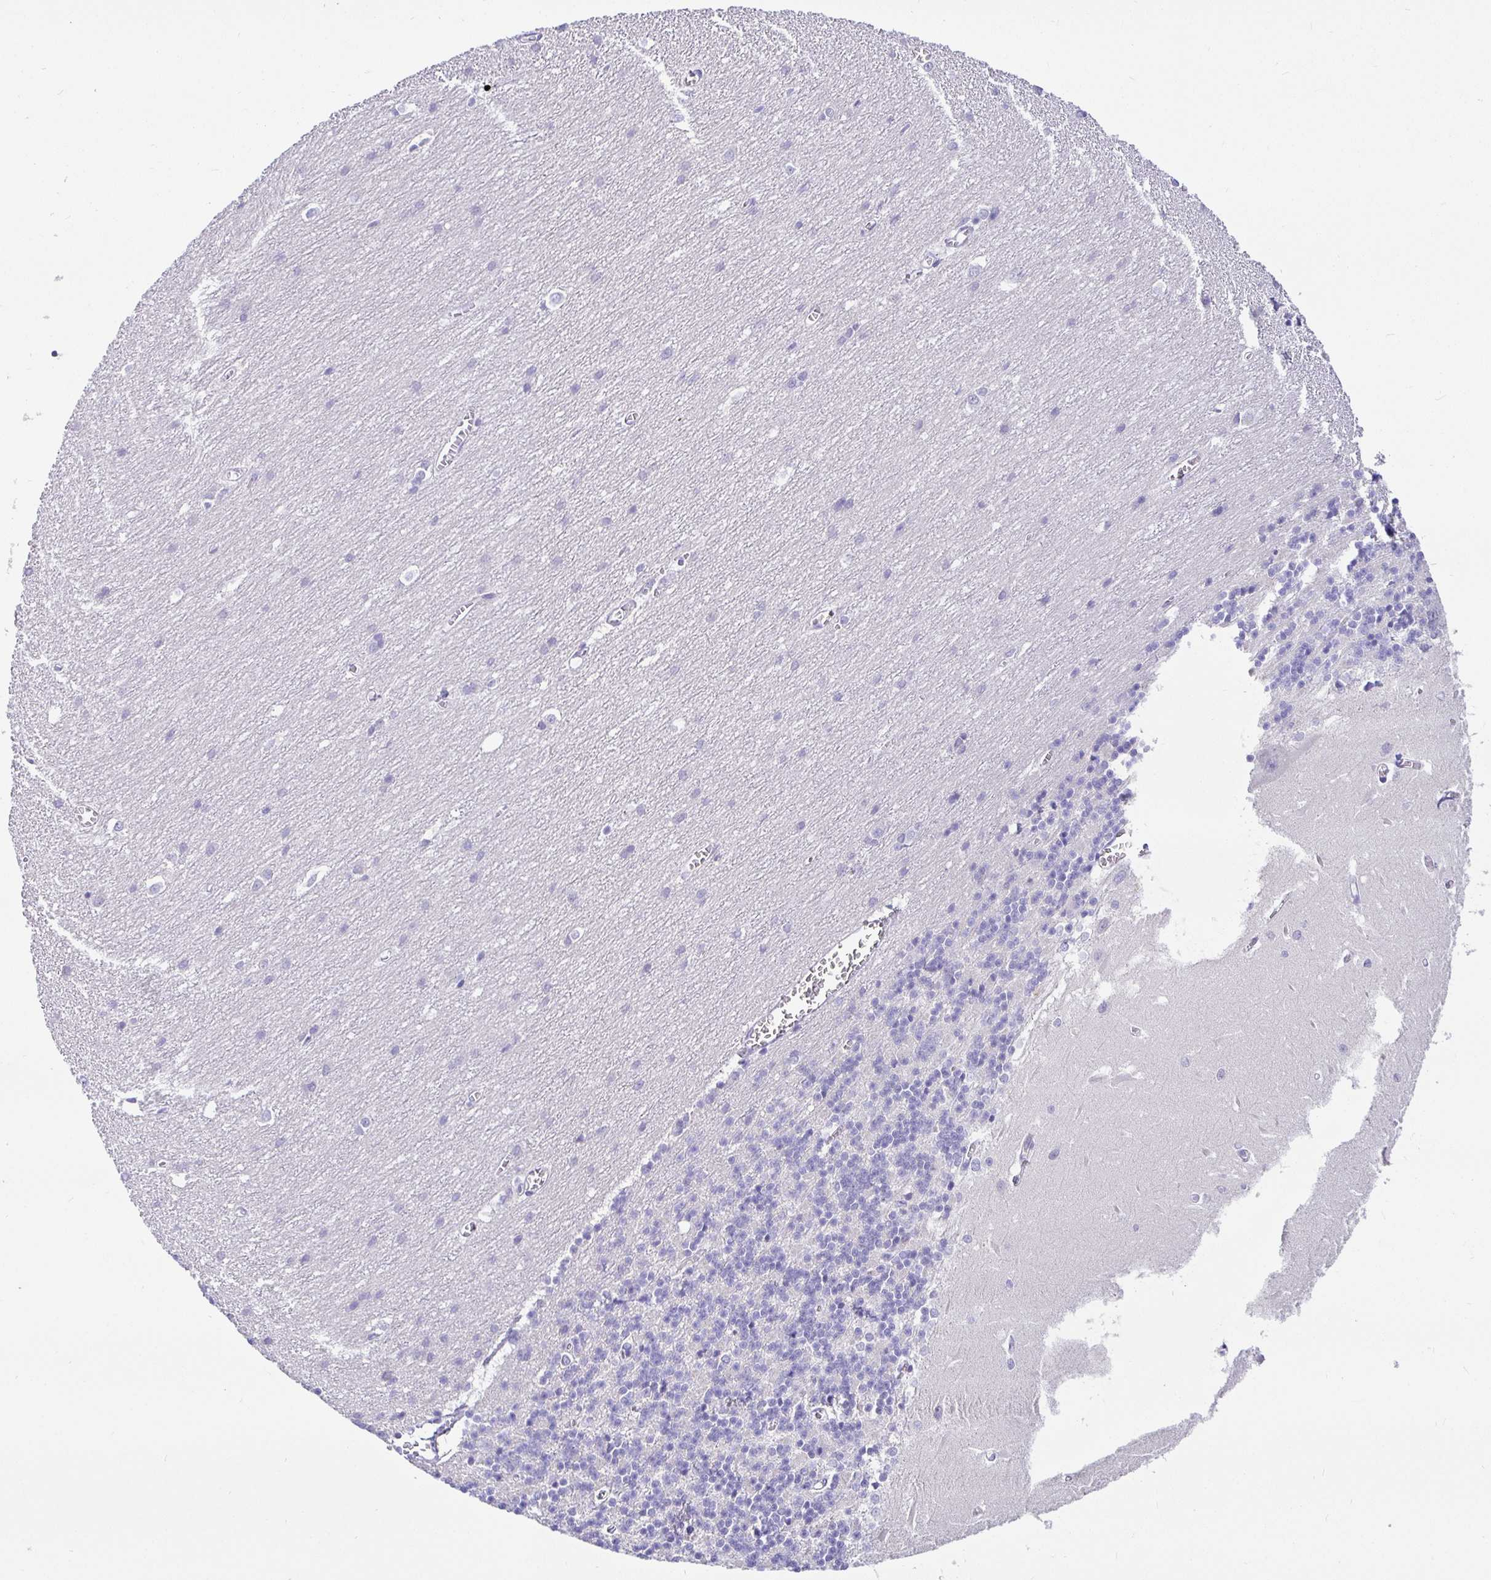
{"staining": {"intensity": "negative", "quantity": "none", "location": "none"}, "tissue": "cerebellum", "cell_type": "Cells in granular layer", "image_type": "normal", "snomed": [{"axis": "morphology", "description": "Normal tissue, NOS"}, {"axis": "topography", "description": "Cerebellum"}], "caption": "IHC of normal human cerebellum exhibits no staining in cells in granular layer.", "gene": "TPTE", "patient": {"sex": "male", "age": 37}}